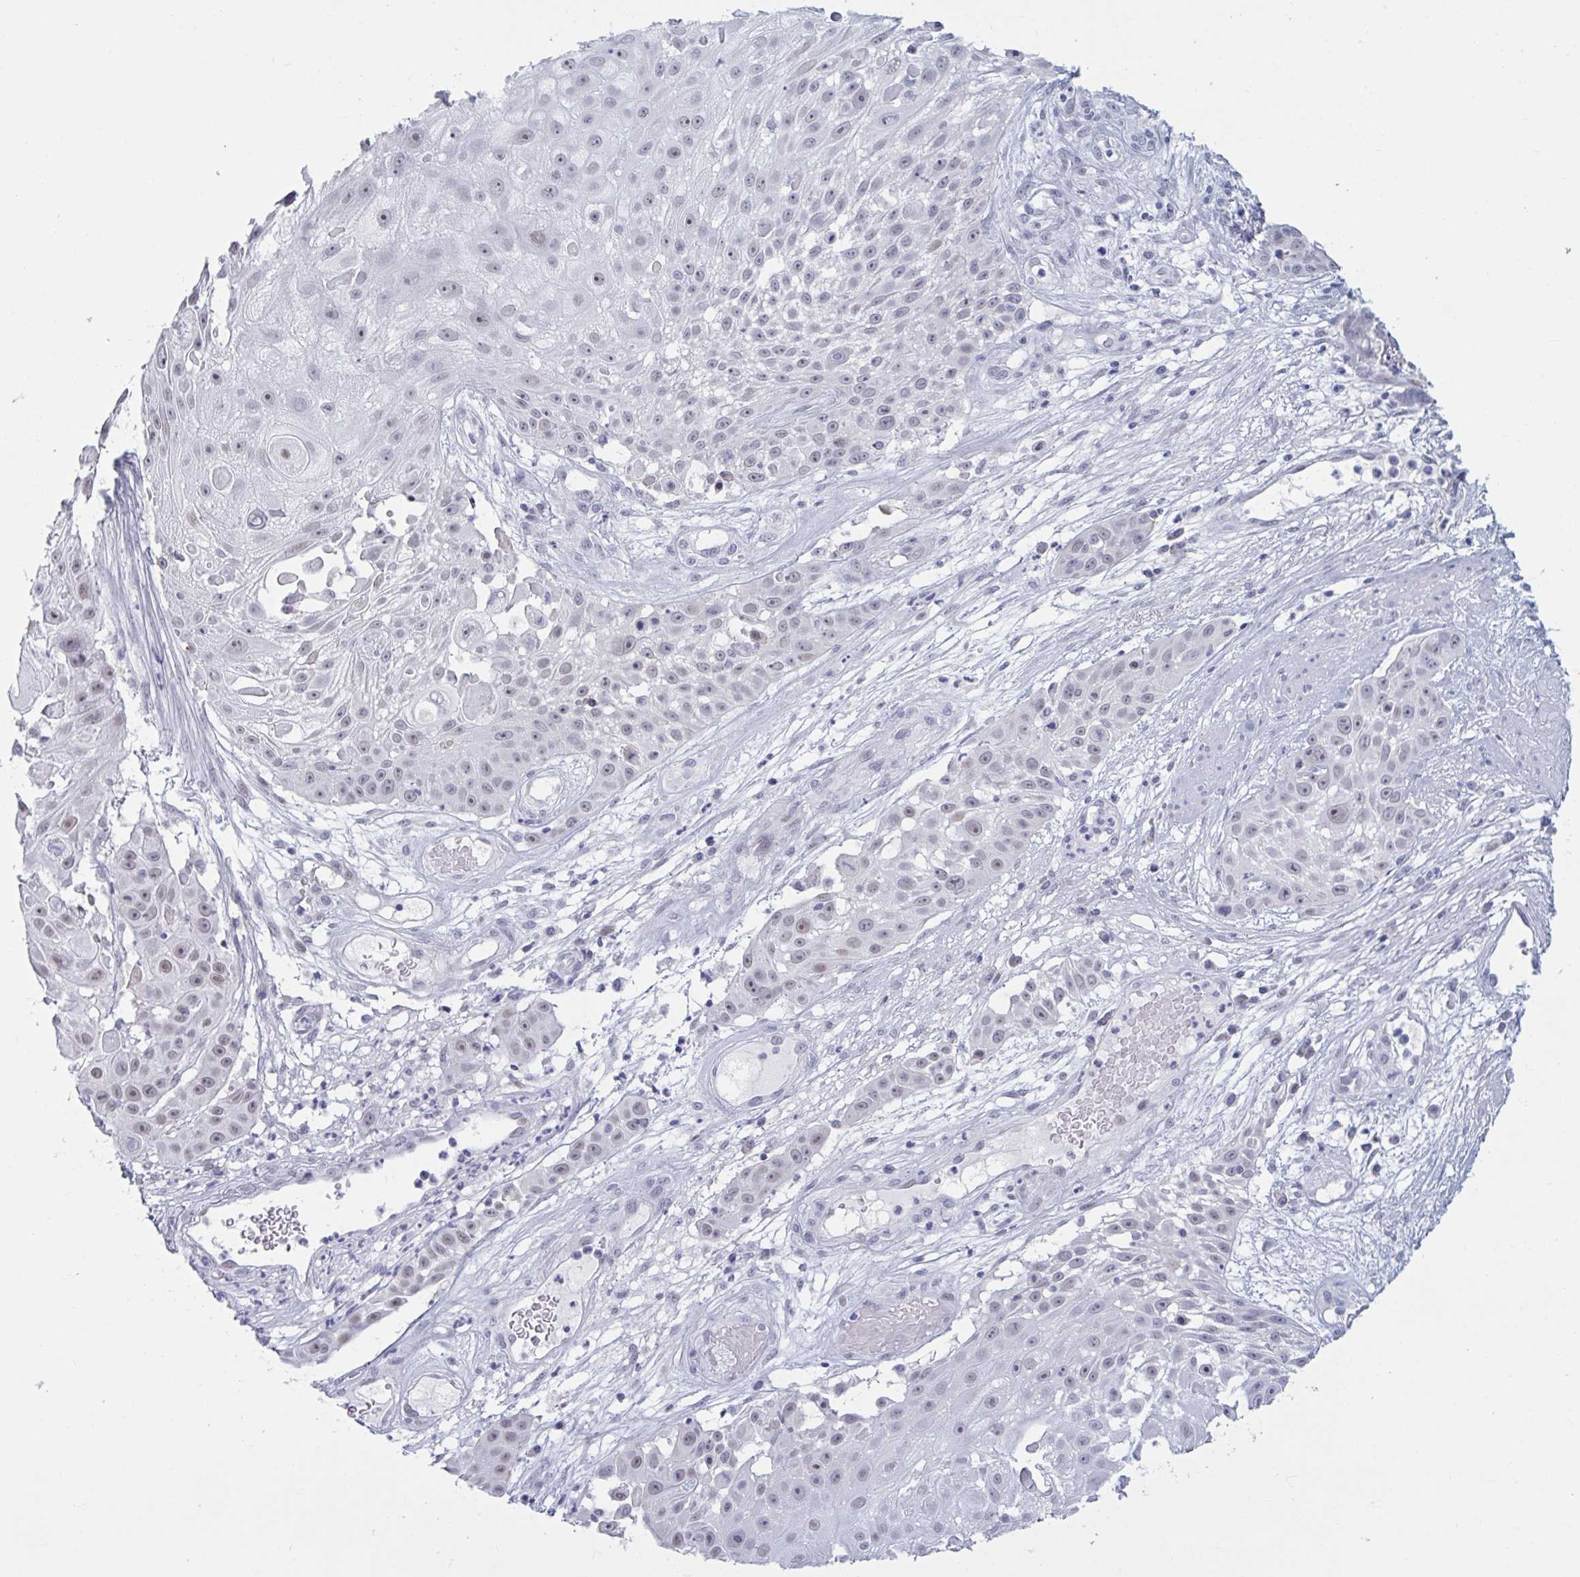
{"staining": {"intensity": "negative", "quantity": "none", "location": "none"}, "tissue": "skin cancer", "cell_type": "Tumor cells", "image_type": "cancer", "snomed": [{"axis": "morphology", "description": "Squamous cell carcinoma, NOS"}, {"axis": "topography", "description": "Skin"}], "caption": "There is no significant positivity in tumor cells of squamous cell carcinoma (skin).", "gene": "MSMB", "patient": {"sex": "female", "age": 86}}